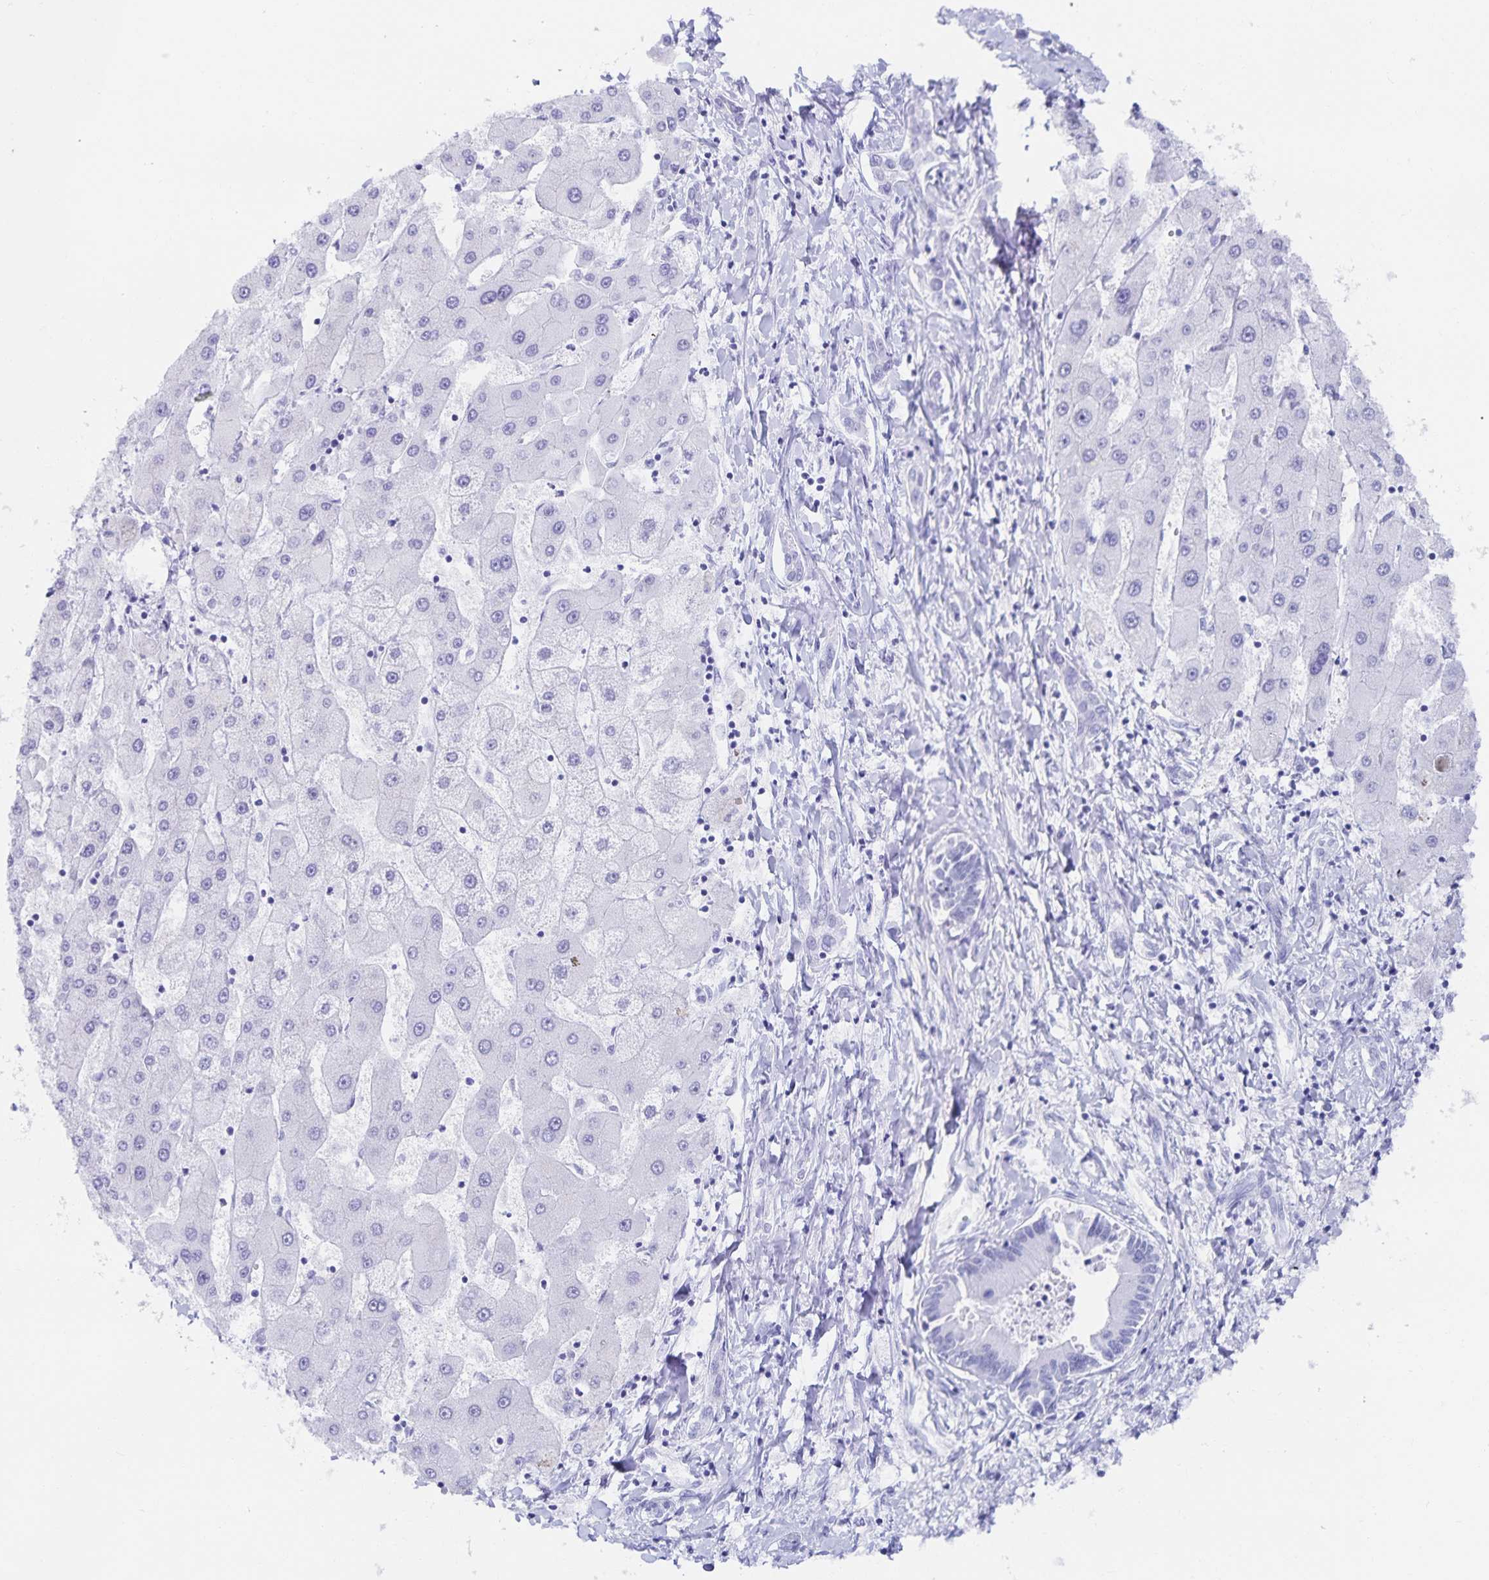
{"staining": {"intensity": "negative", "quantity": "none", "location": "none"}, "tissue": "liver cancer", "cell_type": "Tumor cells", "image_type": "cancer", "snomed": [{"axis": "morphology", "description": "Cholangiocarcinoma"}, {"axis": "topography", "description": "Liver"}], "caption": "Tumor cells are negative for protein expression in human liver cholangiocarcinoma.", "gene": "SNTN", "patient": {"sex": "male", "age": 66}}